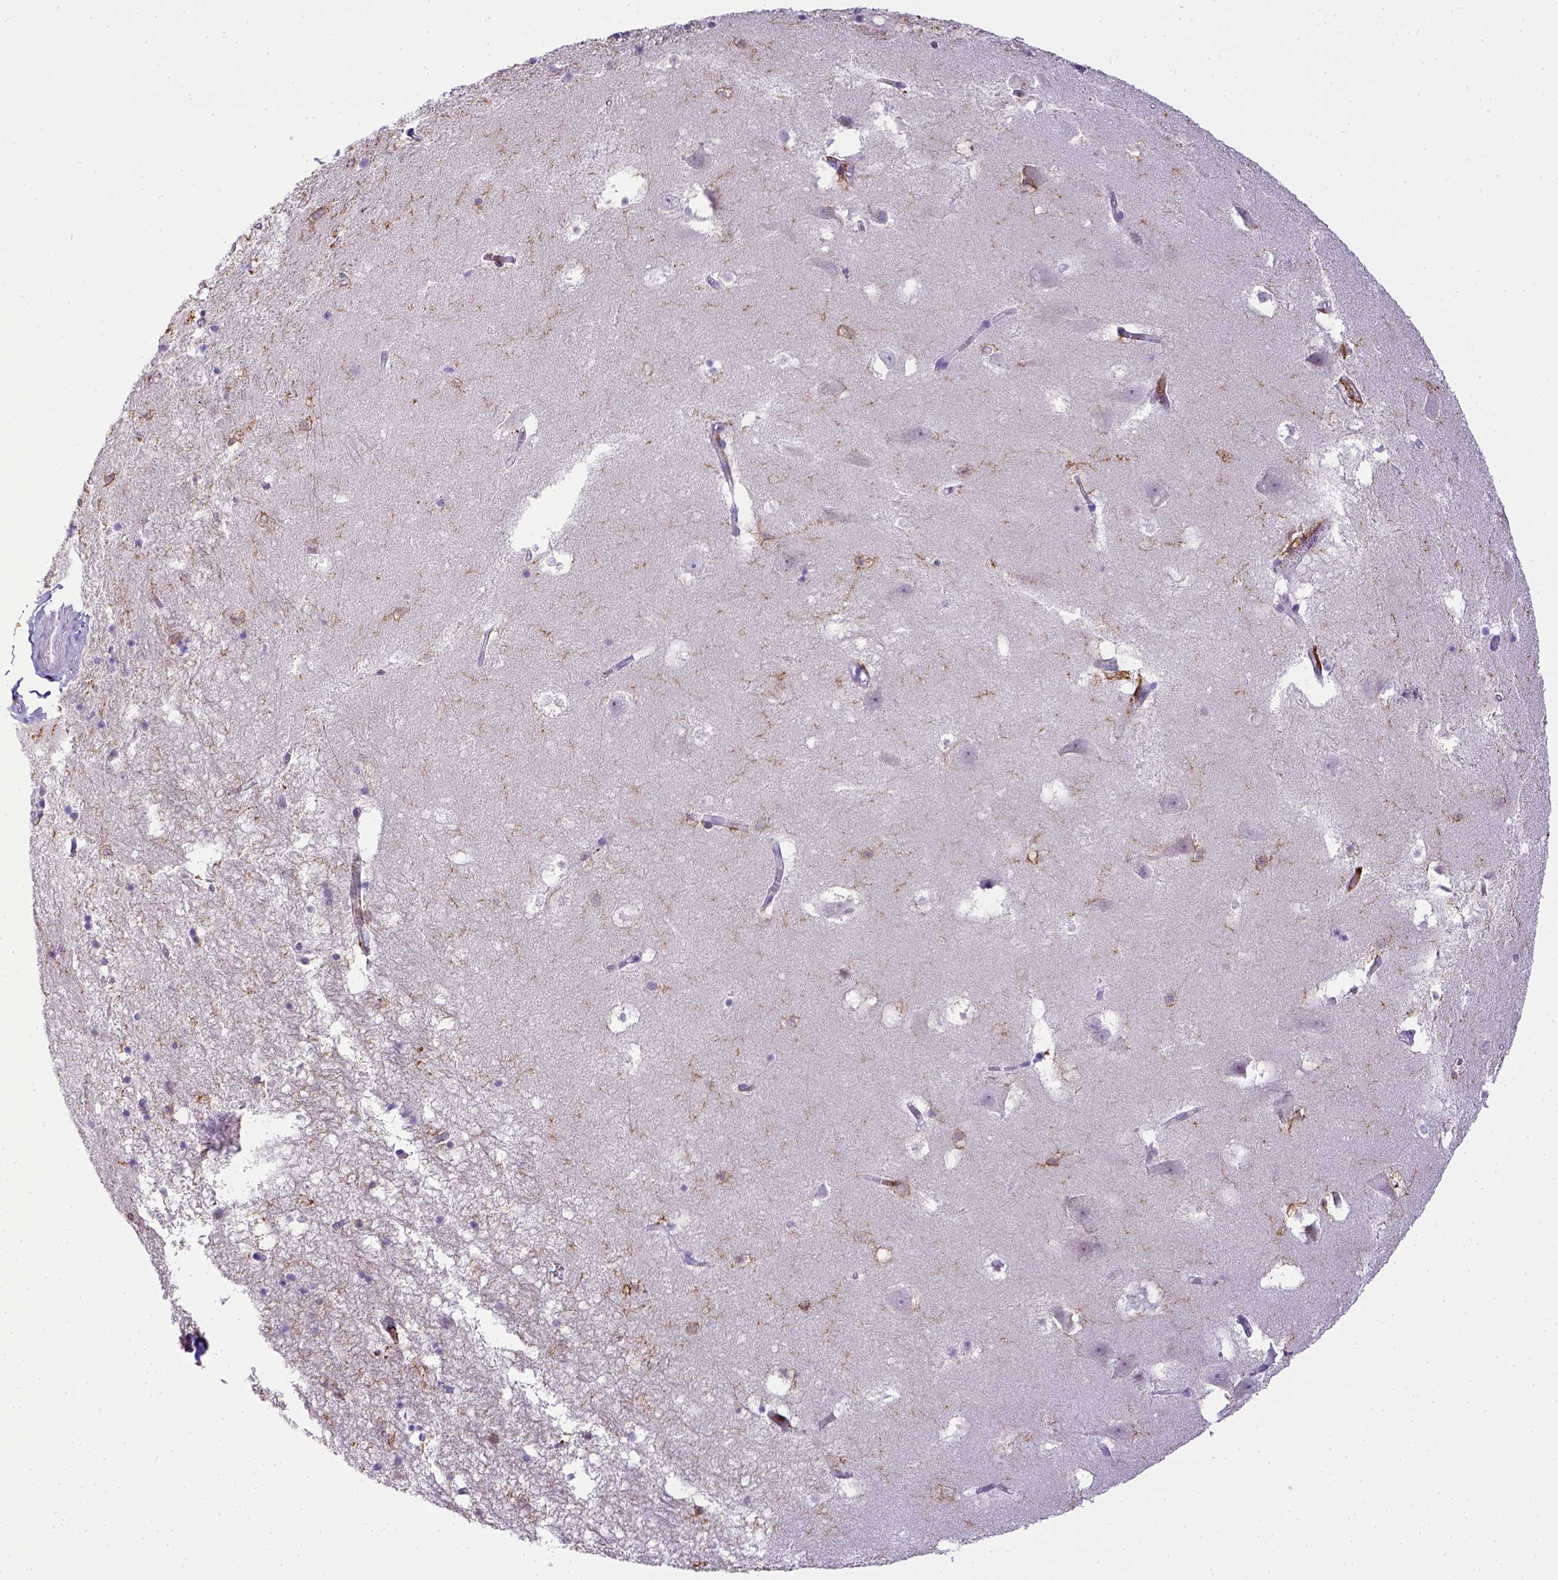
{"staining": {"intensity": "moderate", "quantity": "<25%", "location": "cytoplasmic/membranous"}, "tissue": "hippocampus", "cell_type": "Glial cells", "image_type": "normal", "snomed": [{"axis": "morphology", "description": "Normal tissue, NOS"}, {"axis": "topography", "description": "Hippocampus"}], "caption": "Immunohistochemistry of unremarkable human hippocampus displays low levels of moderate cytoplasmic/membranous staining in approximately <25% of glial cells.", "gene": "ITGAM", "patient": {"sex": "male", "age": 58}}